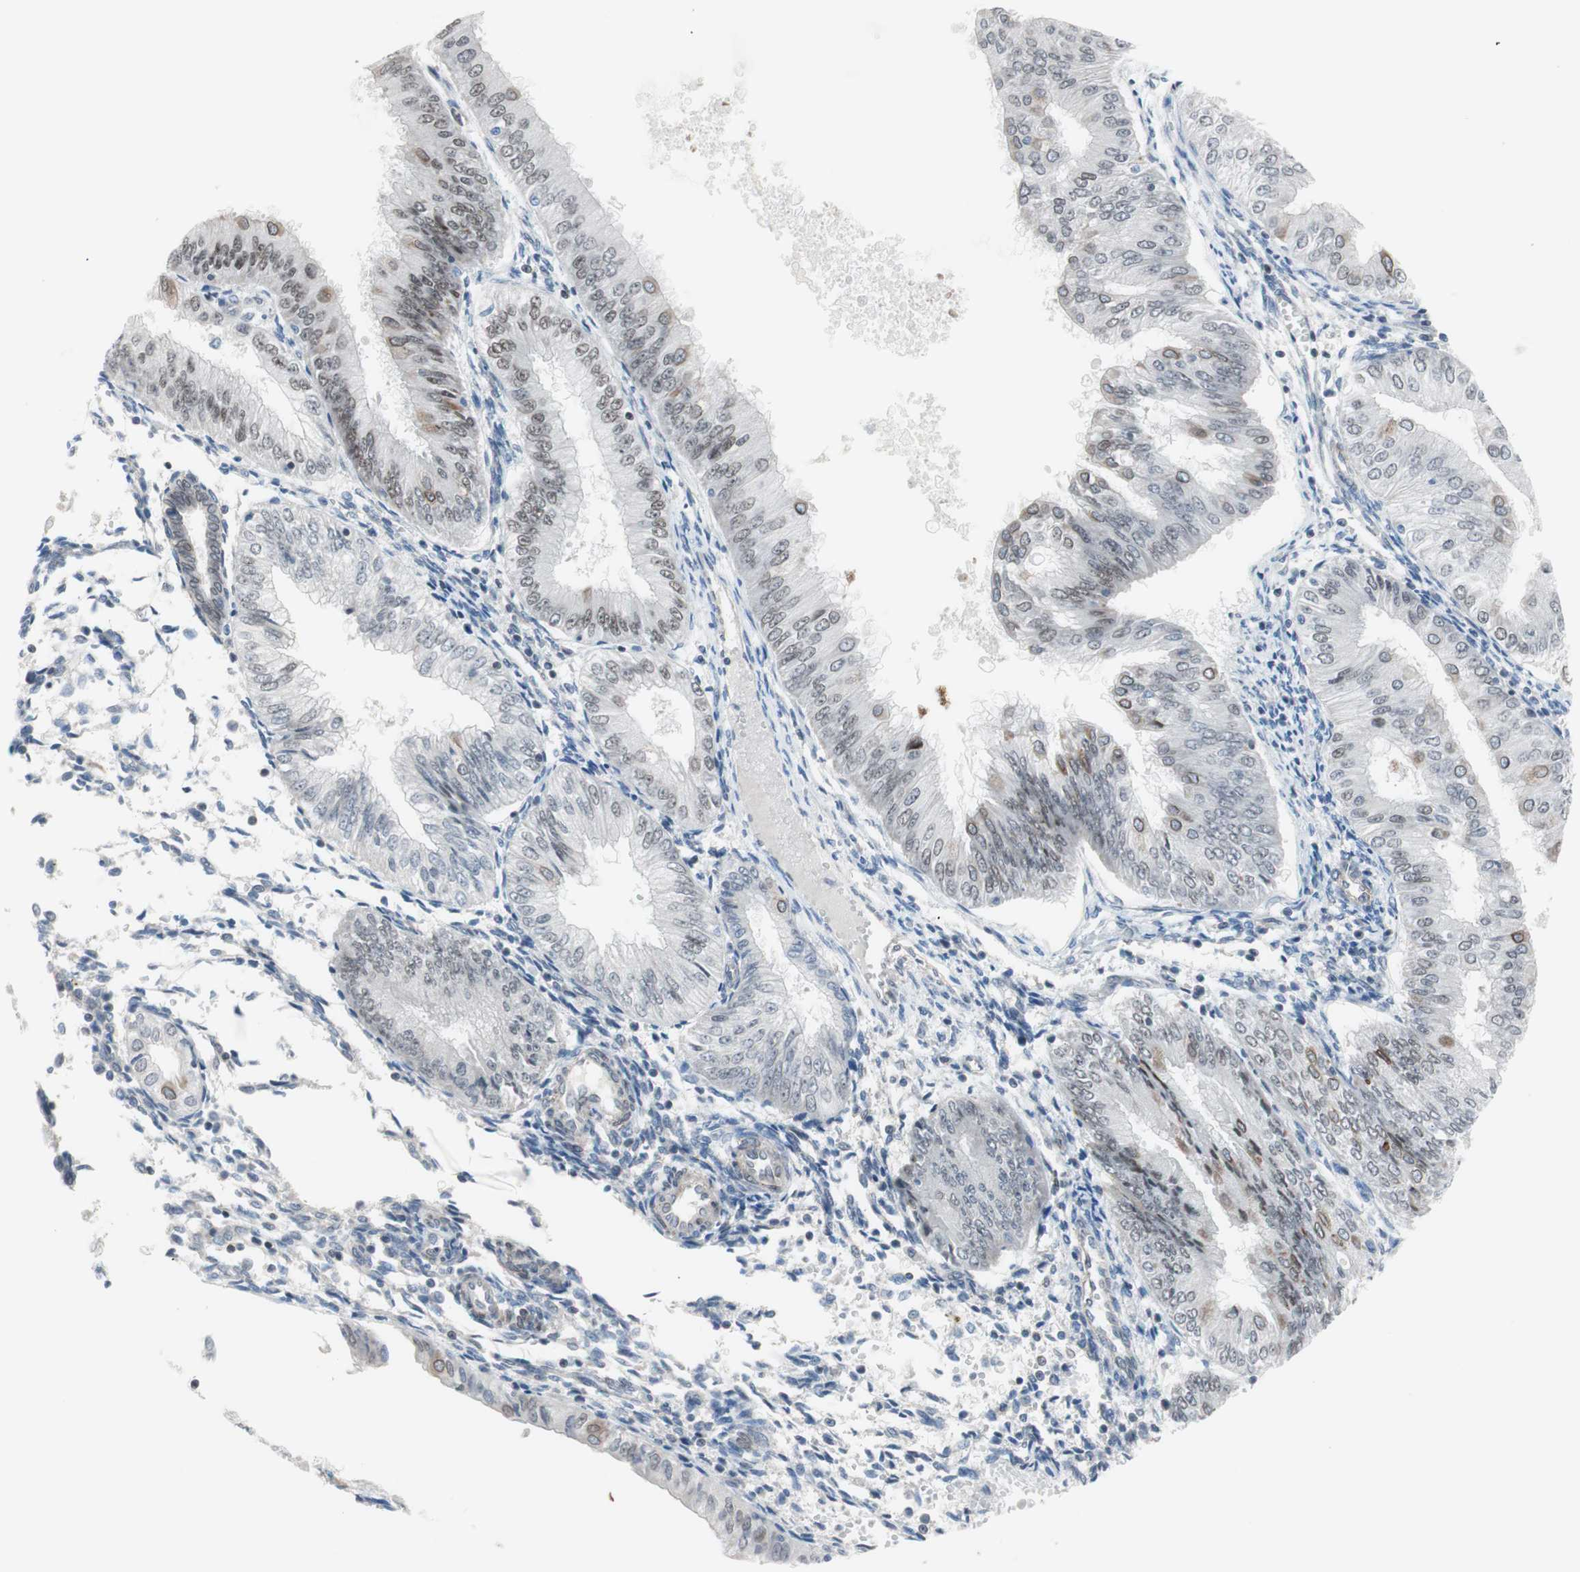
{"staining": {"intensity": "weak", "quantity": "25%-75%", "location": "cytoplasmic/membranous,nuclear"}, "tissue": "endometrial cancer", "cell_type": "Tumor cells", "image_type": "cancer", "snomed": [{"axis": "morphology", "description": "Adenocarcinoma, NOS"}, {"axis": "topography", "description": "Endometrium"}], "caption": "Human endometrial adenocarcinoma stained with a protein marker exhibits weak staining in tumor cells.", "gene": "ARNT2", "patient": {"sex": "female", "age": 53}}